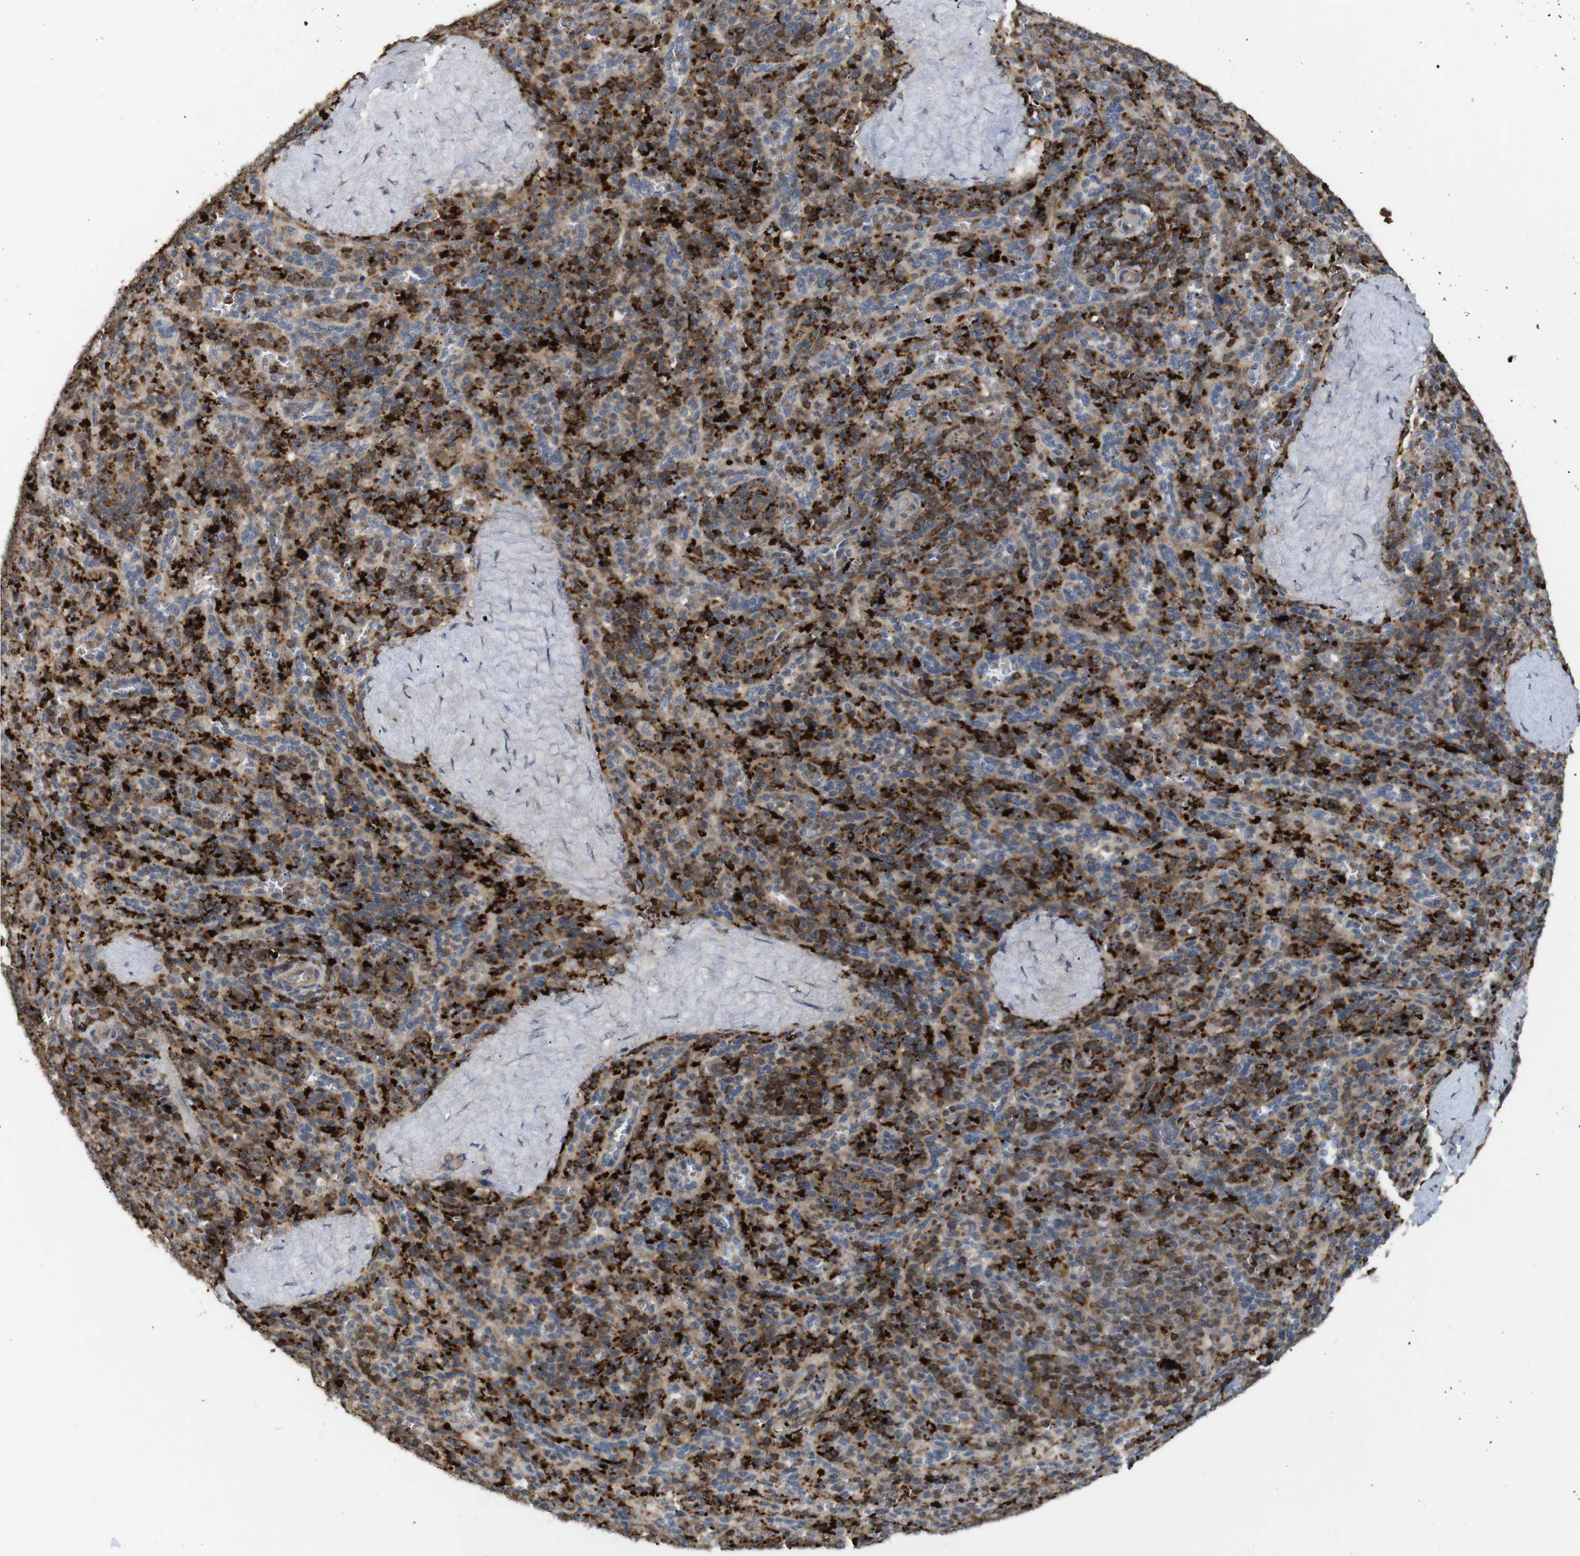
{"staining": {"intensity": "strong", "quantity": "25%-75%", "location": "cytoplasmic/membranous"}, "tissue": "spleen", "cell_type": "Cells in red pulp", "image_type": "normal", "snomed": [{"axis": "morphology", "description": "Normal tissue, NOS"}, {"axis": "topography", "description": "Spleen"}], "caption": "Immunohistochemistry staining of benign spleen, which demonstrates high levels of strong cytoplasmic/membranous positivity in approximately 25%-75% of cells in red pulp indicating strong cytoplasmic/membranous protein staining. The staining was performed using DAB (brown) for protein detection and nuclei were counterstained in hematoxylin (blue).", "gene": "KSR1", "patient": {"sex": "male", "age": 36}}